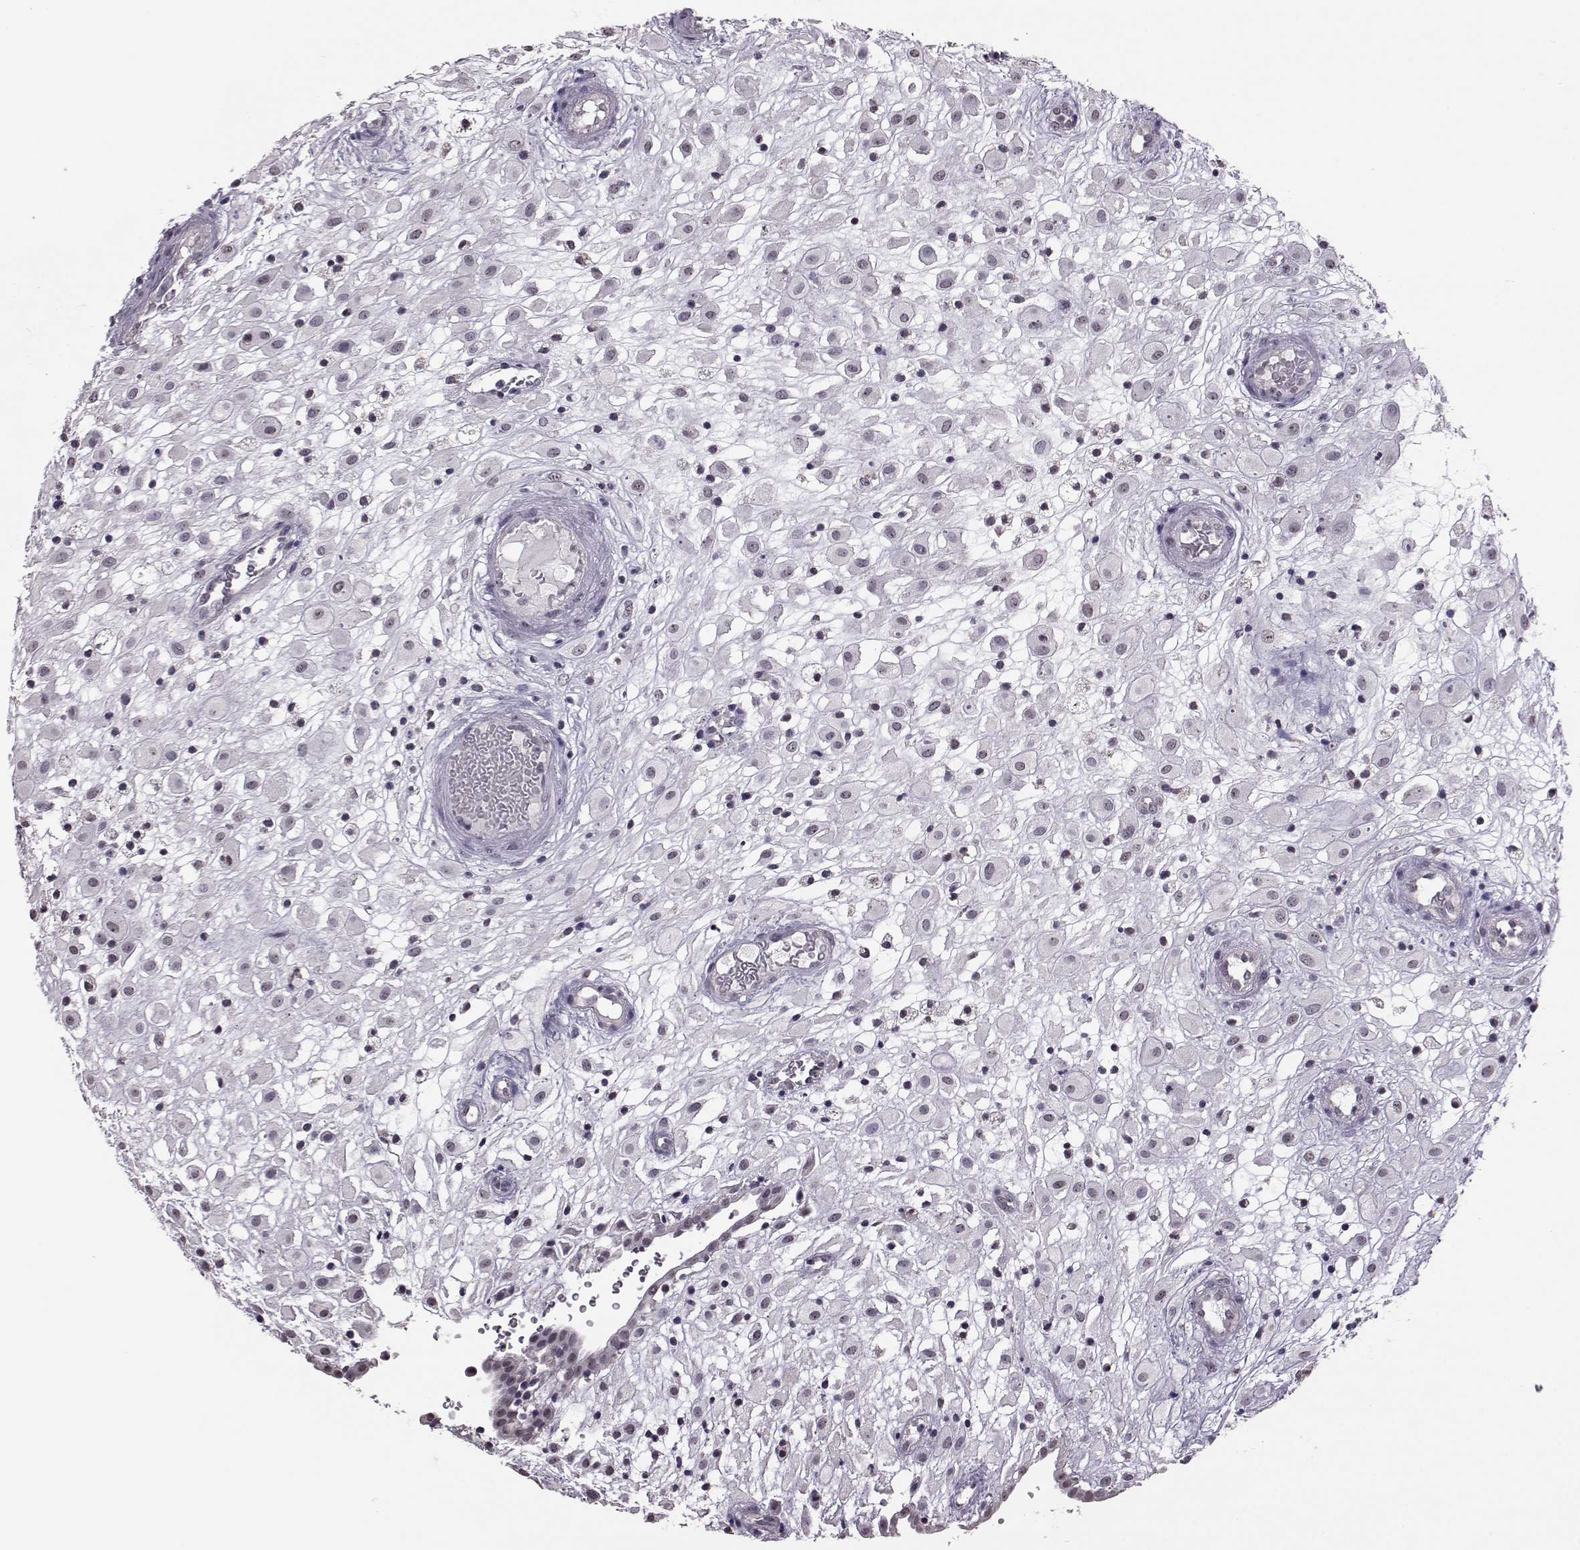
{"staining": {"intensity": "negative", "quantity": "none", "location": "none"}, "tissue": "placenta", "cell_type": "Decidual cells", "image_type": "normal", "snomed": [{"axis": "morphology", "description": "Normal tissue, NOS"}, {"axis": "topography", "description": "Placenta"}], "caption": "DAB (3,3'-diaminobenzidine) immunohistochemical staining of normal human placenta shows no significant staining in decidual cells.", "gene": "ALDH3A1", "patient": {"sex": "female", "age": 24}}